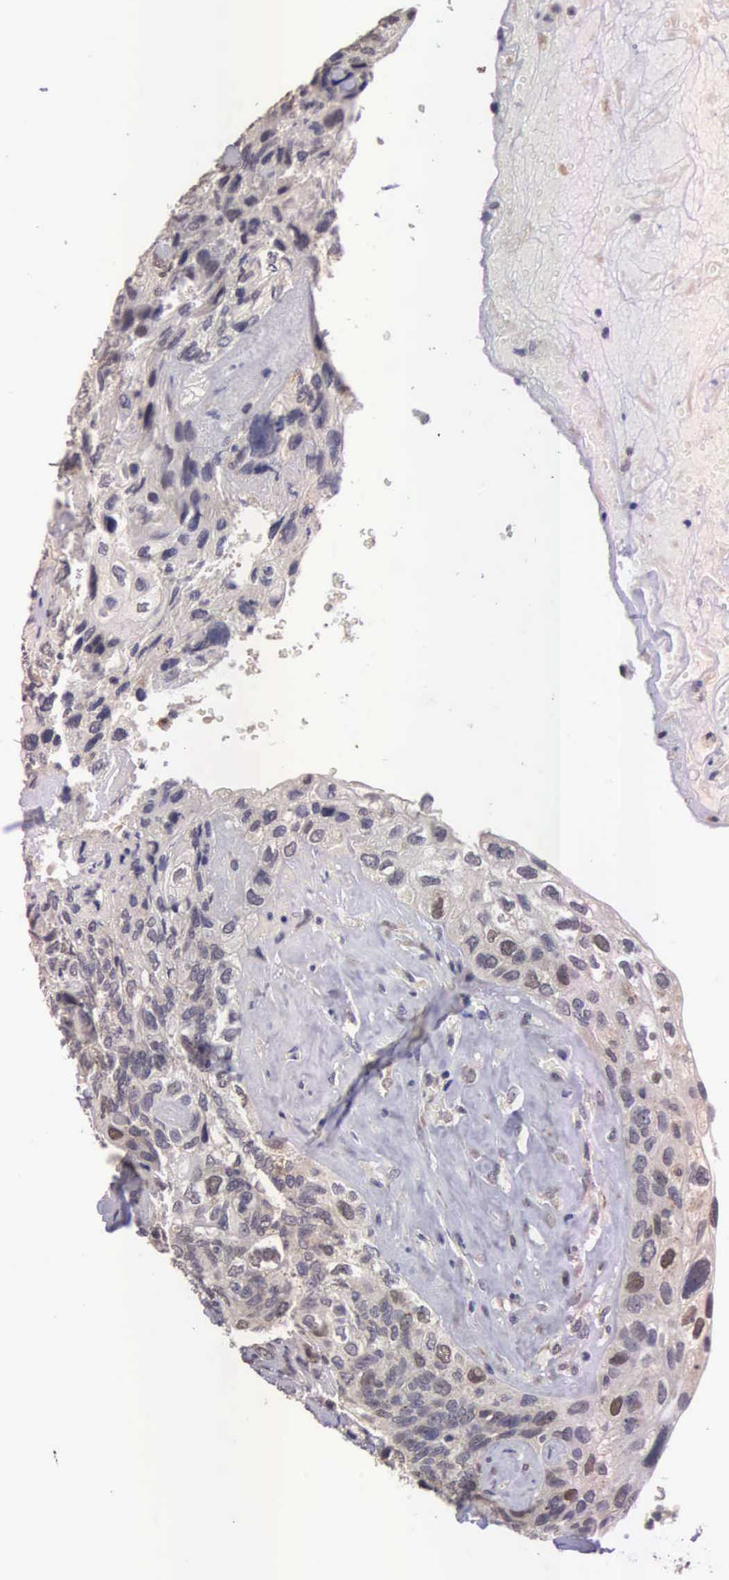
{"staining": {"intensity": "moderate", "quantity": ">75%", "location": "cytoplasmic/membranous,nuclear"}, "tissue": "breast cancer", "cell_type": "Tumor cells", "image_type": "cancer", "snomed": [{"axis": "morphology", "description": "Neoplasm, malignant, NOS"}, {"axis": "topography", "description": "Breast"}], "caption": "Breast cancer stained for a protein displays moderate cytoplasmic/membranous and nuclear positivity in tumor cells. The staining is performed using DAB (3,3'-diaminobenzidine) brown chromogen to label protein expression. The nuclei are counter-stained blue using hematoxylin.", "gene": "CDC45", "patient": {"sex": "female", "age": 50}}